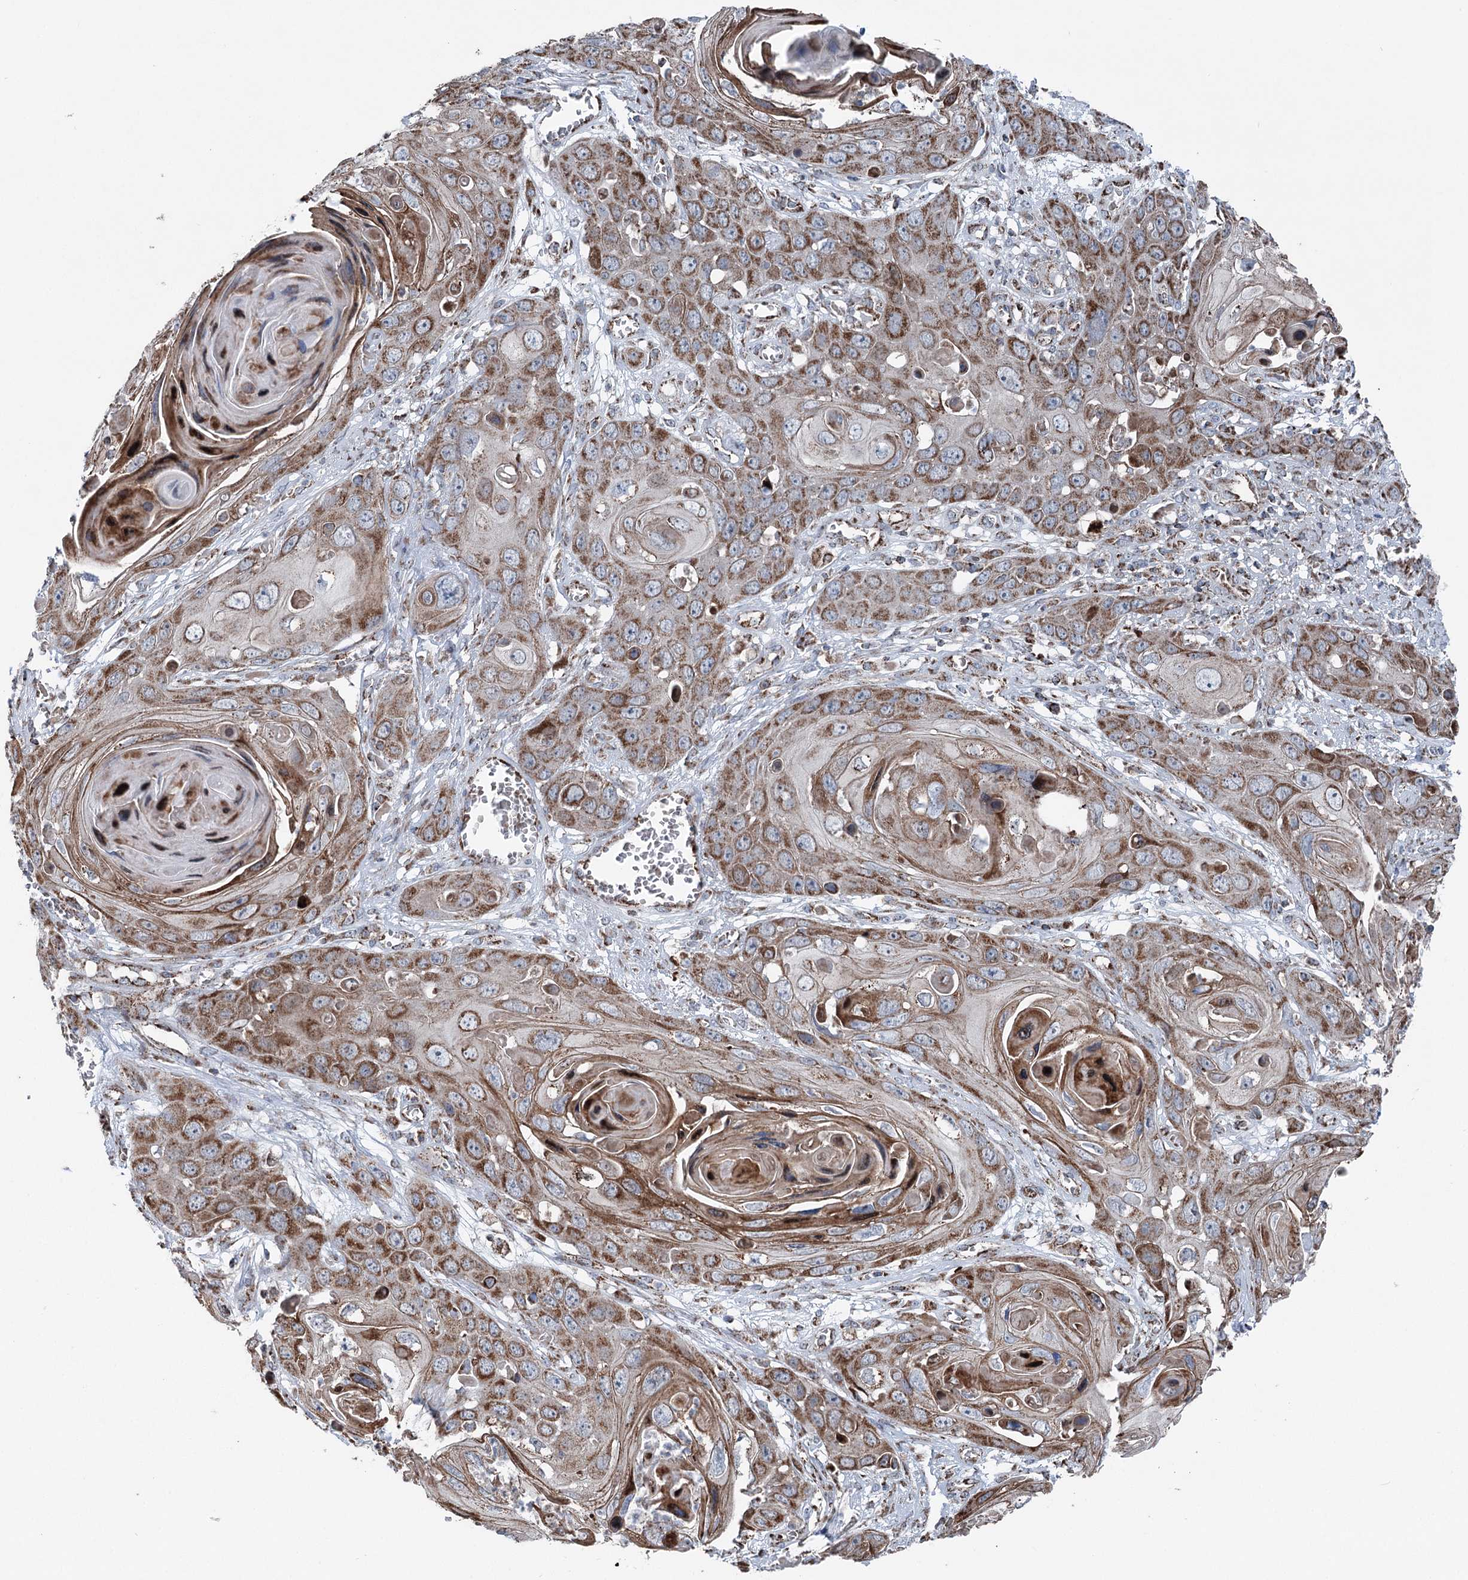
{"staining": {"intensity": "moderate", "quantity": ">75%", "location": "cytoplasmic/membranous"}, "tissue": "skin cancer", "cell_type": "Tumor cells", "image_type": "cancer", "snomed": [{"axis": "morphology", "description": "Squamous cell carcinoma, NOS"}, {"axis": "topography", "description": "Skin"}], "caption": "Tumor cells demonstrate medium levels of moderate cytoplasmic/membranous expression in about >75% of cells in human skin cancer (squamous cell carcinoma).", "gene": "UCN3", "patient": {"sex": "male", "age": 55}}